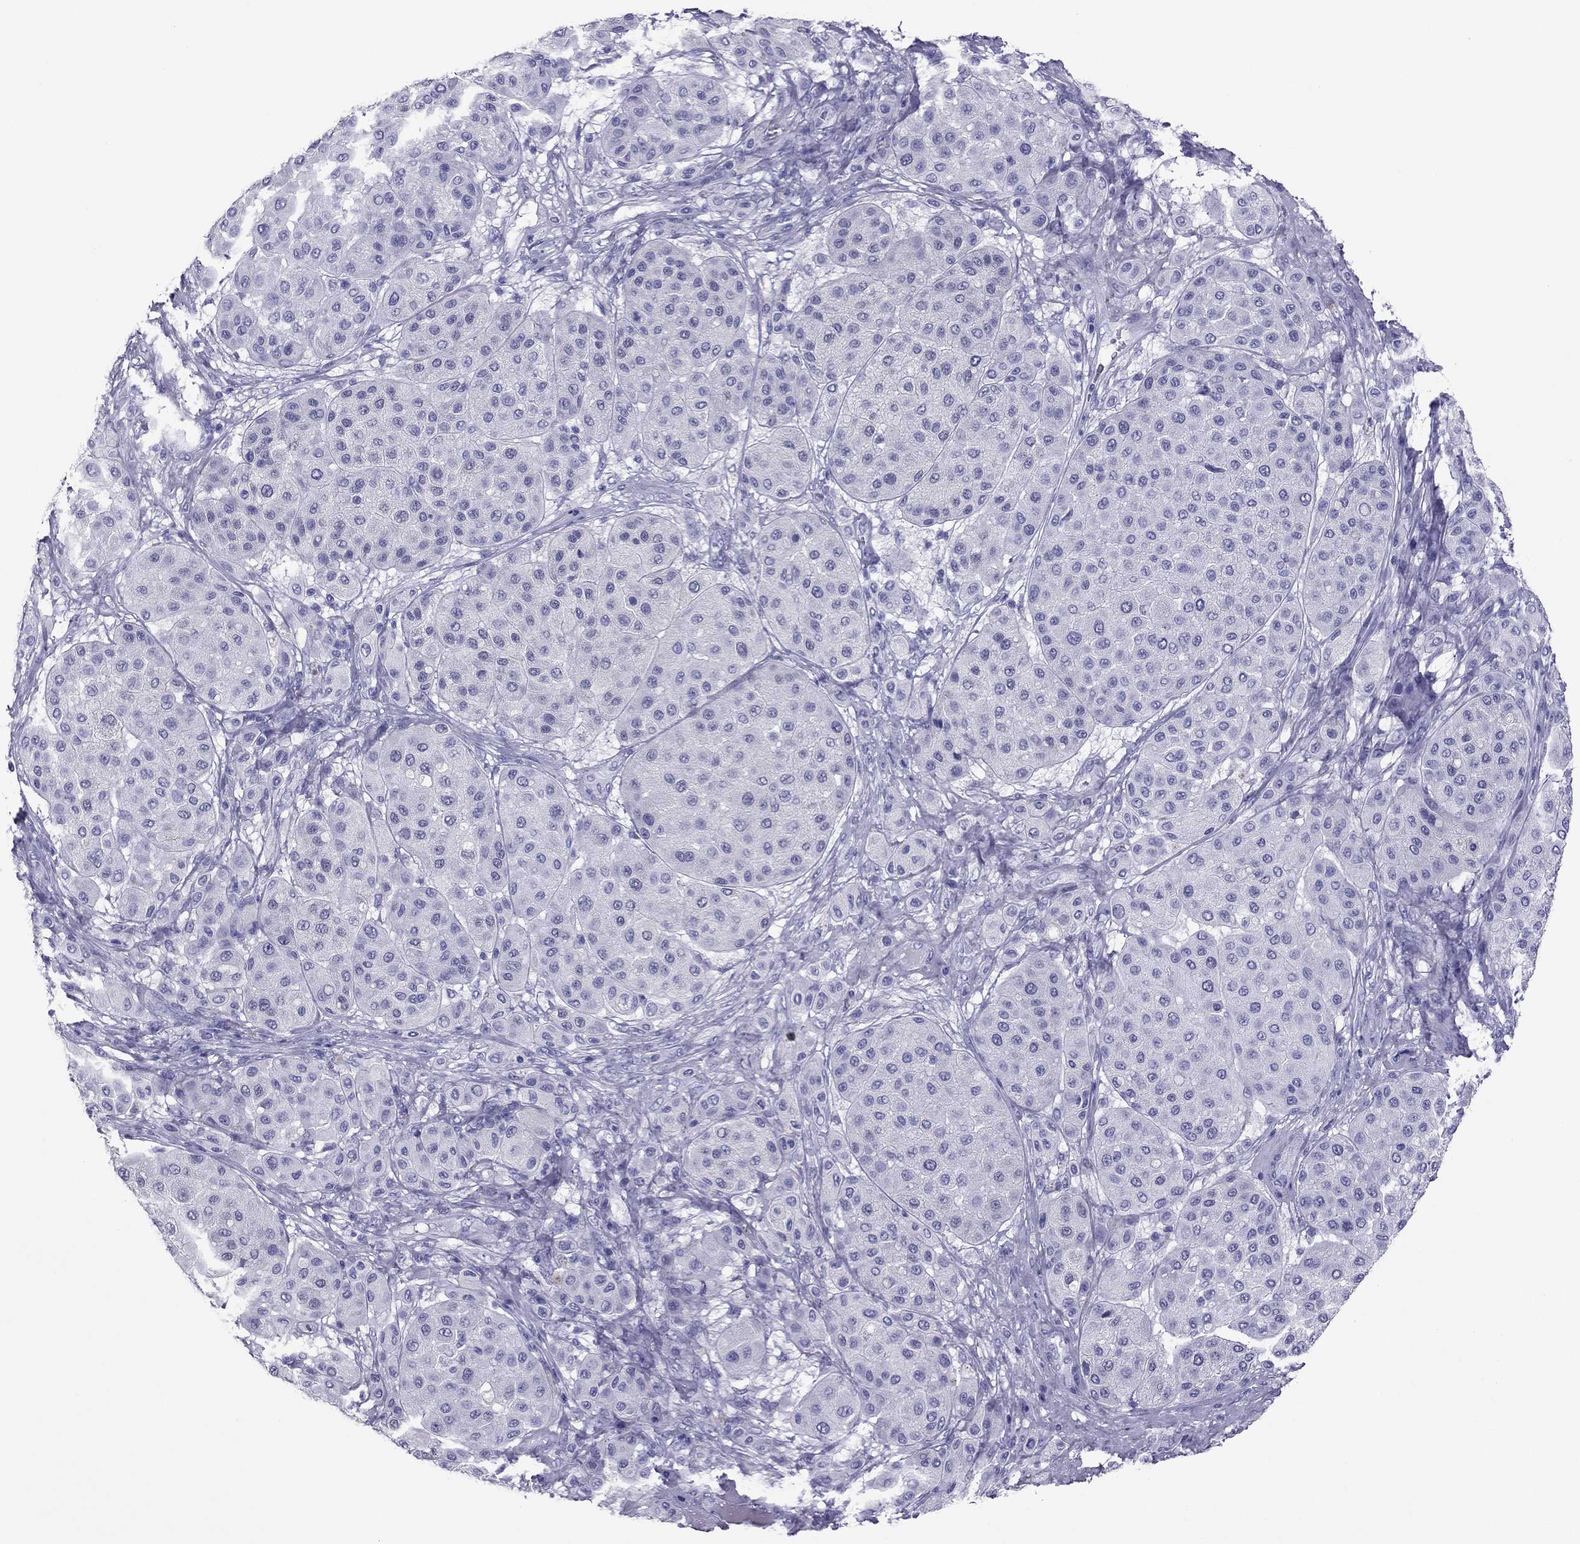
{"staining": {"intensity": "negative", "quantity": "none", "location": "none"}, "tissue": "melanoma", "cell_type": "Tumor cells", "image_type": "cancer", "snomed": [{"axis": "morphology", "description": "Malignant melanoma, Metastatic site"}, {"axis": "topography", "description": "Smooth muscle"}], "caption": "IHC of human melanoma displays no expression in tumor cells.", "gene": "PDE6A", "patient": {"sex": "male", "age": 41}}